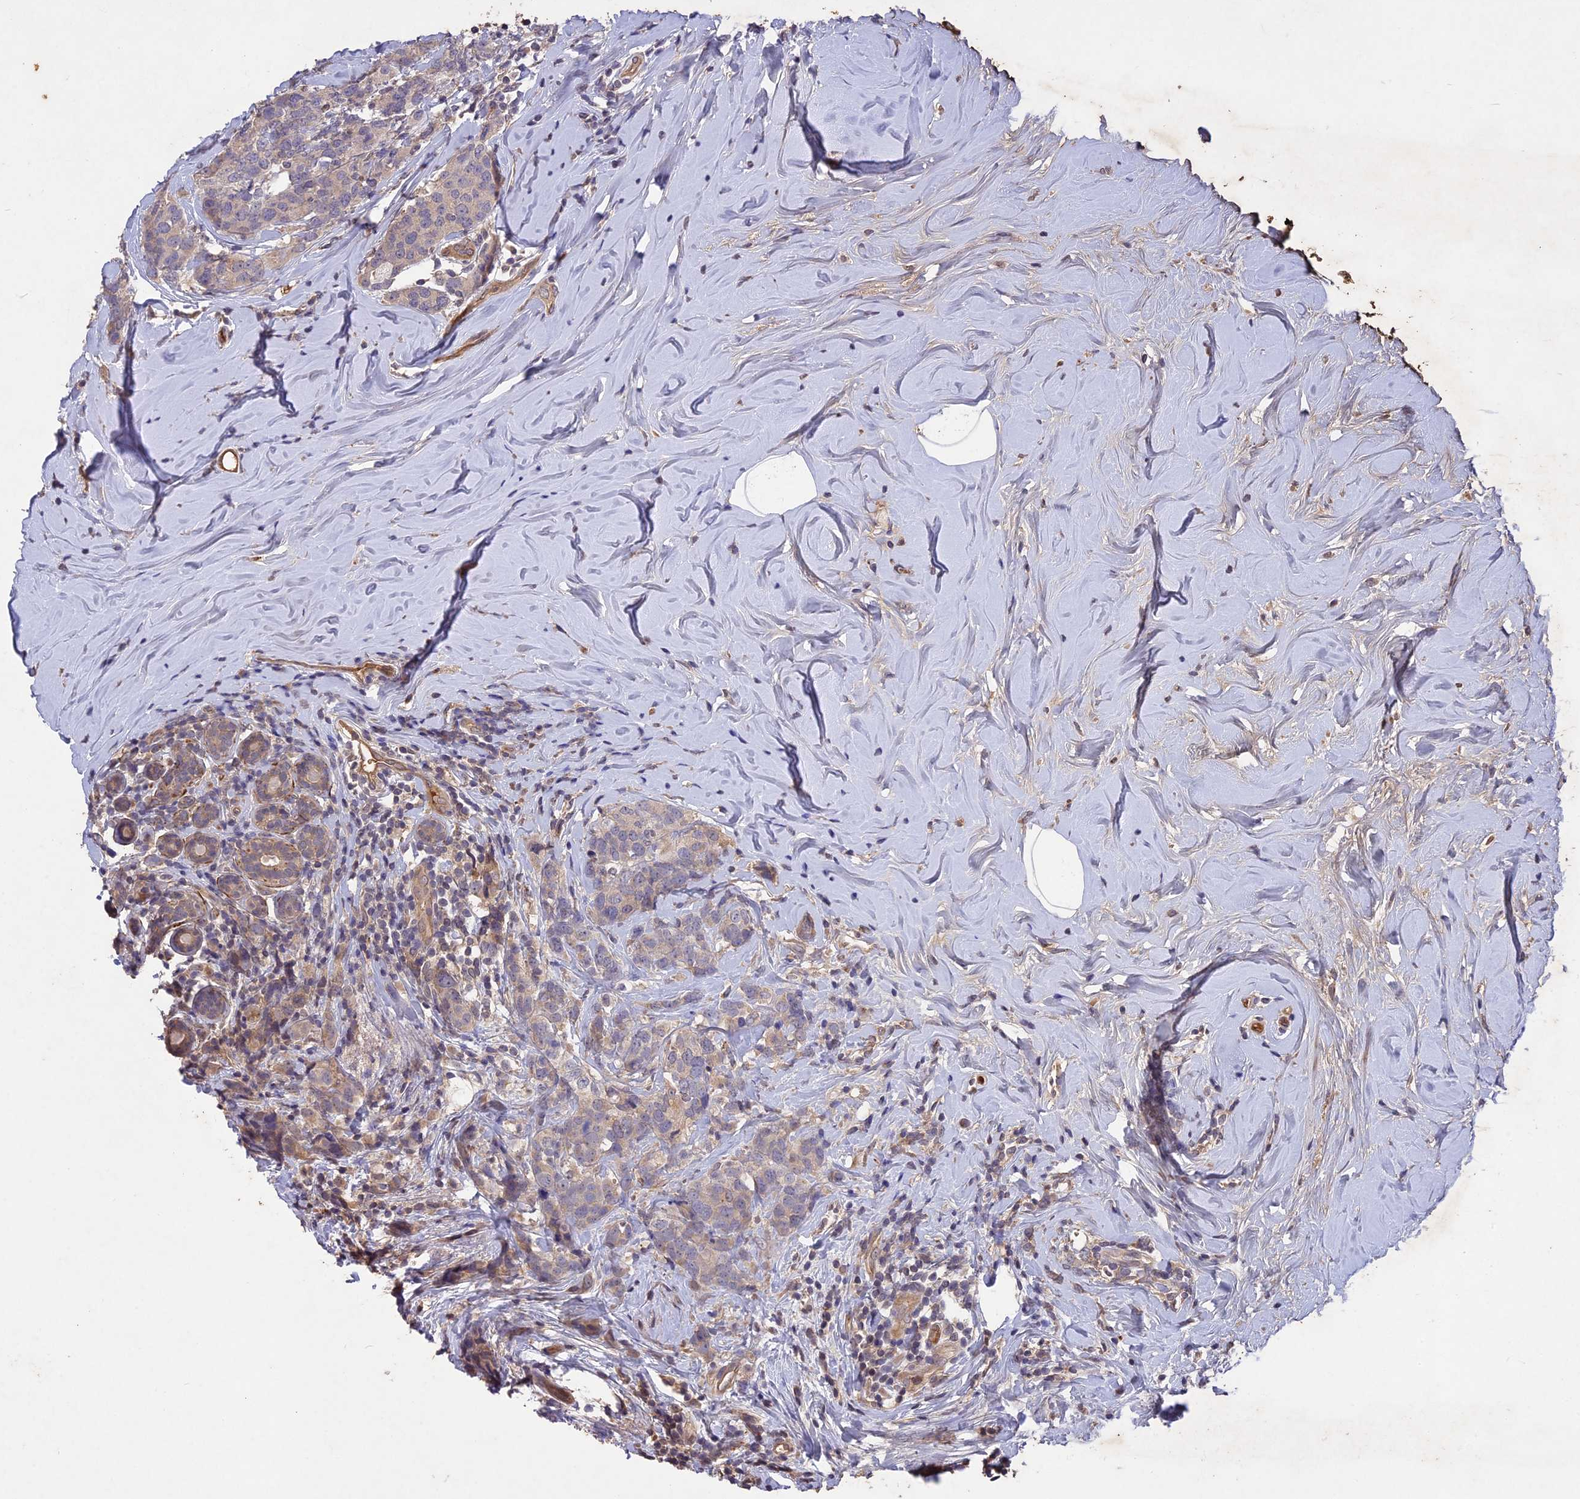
{"staining": {"intensity": "moderate", "quantity": "<25%", "location": "cytoplasmic/membranous"}, "tissue": "breast cancer", "cell_type": "Tumor cells", "image_type": "cancer", "snomed": [{"axis": "morphology", "description": "Lobular carcinoma"}, {"axis": "topography", "description": "Breast"}], "caption": "Breast cancer stained with IHC reveals moderate cytoplasmic/membranous positivity in approximately <25% of tumor cells.", "gene": "ADO", "patient": {"sex": "female", "age": 59}}